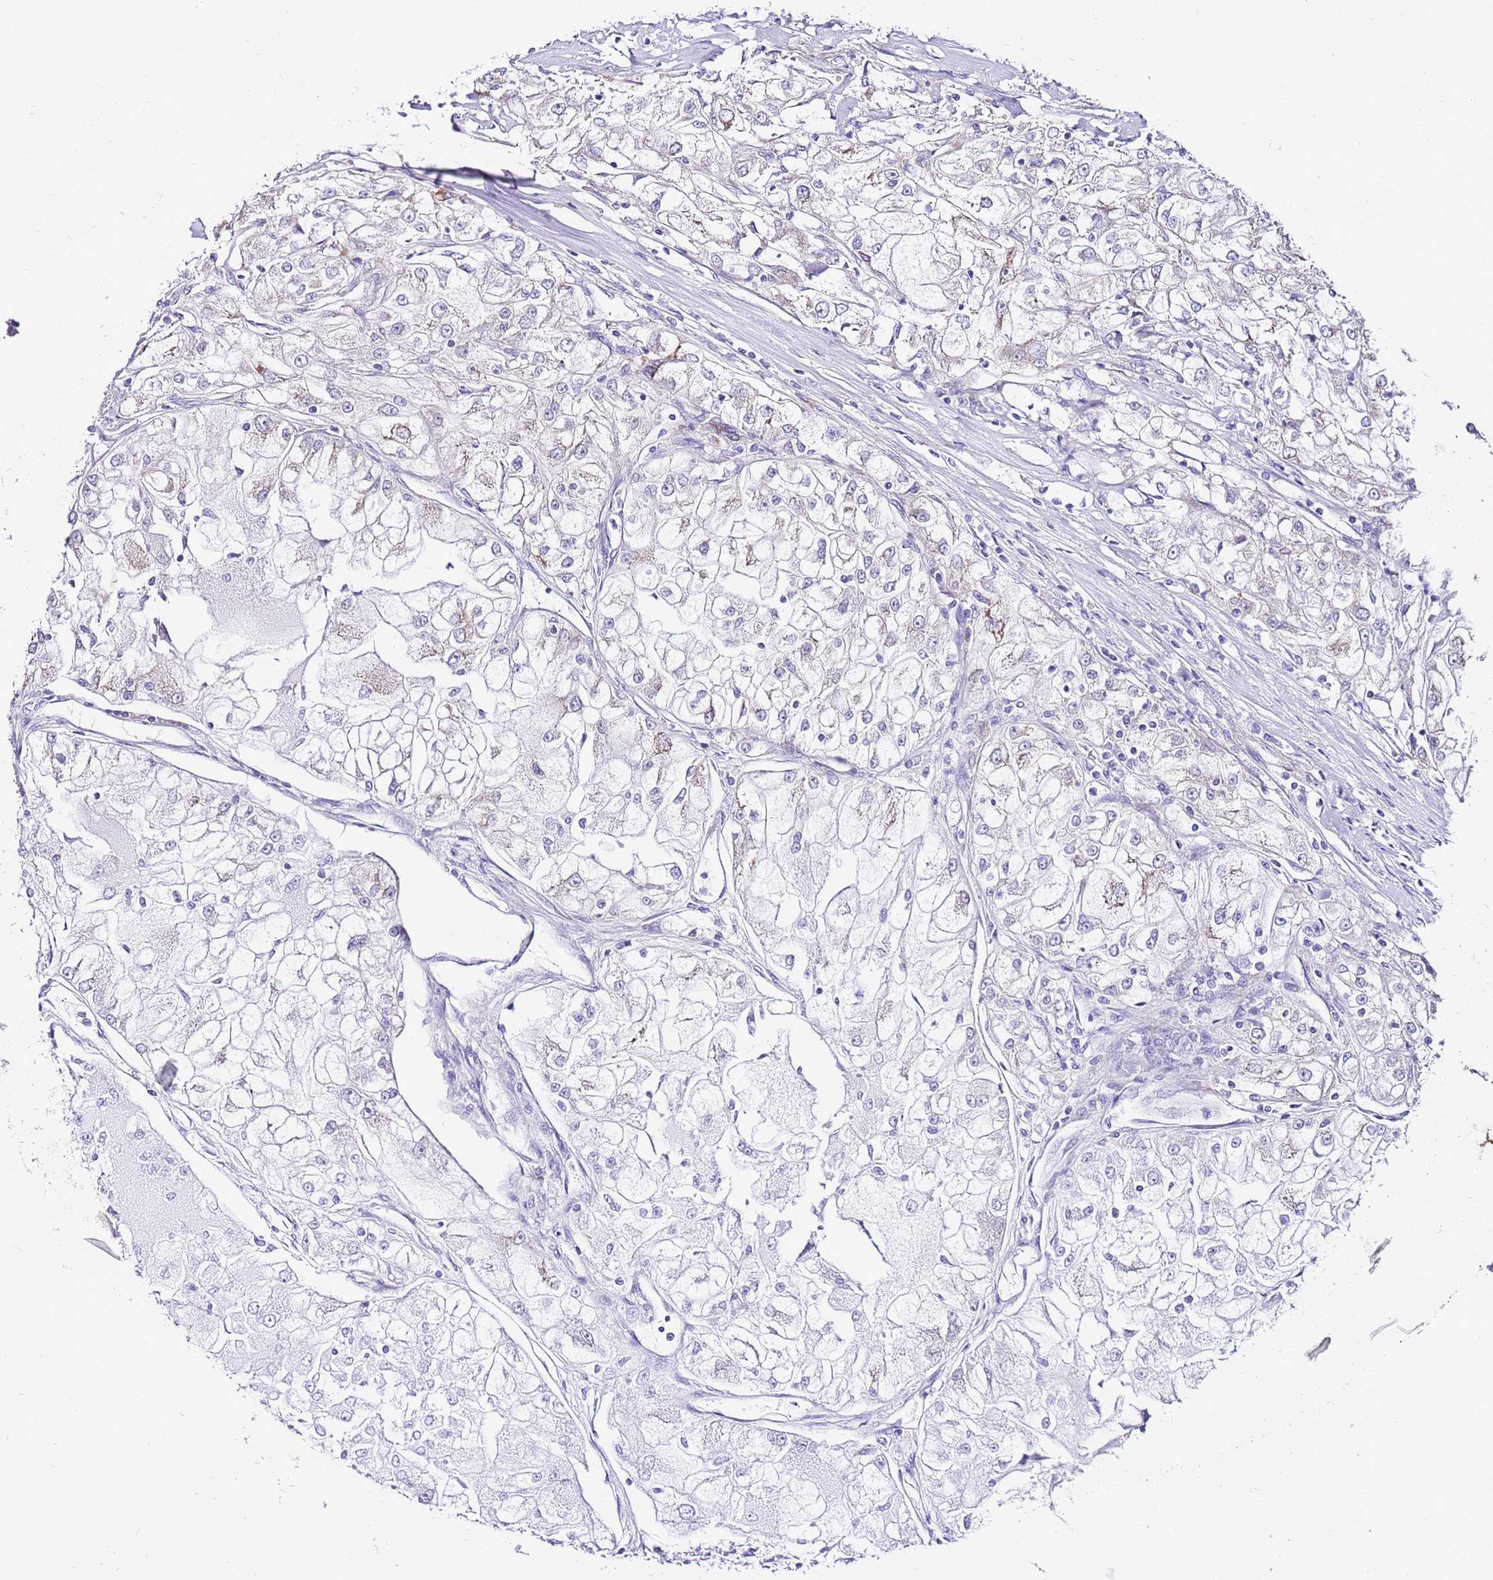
{"staining": {"intensity": "negative", "quantity": "none", "location": "none"}, "tissue": "renal cancer", "cell_type": "Tumor cells", "image_type": "cancer", "snomed": [{"axis": "morphology", "description": "Adenocarcinoma, NOS"}, {"axis": "topography", "description": "Kidney"}], "caption": "A high-resolution image shows immunohistochemistry staining of adenocarcinoma (renal), which reveals no significant staining in tumor cells.", "gene": "RPS10", "patient": {"sex": "female", "age": 72}}